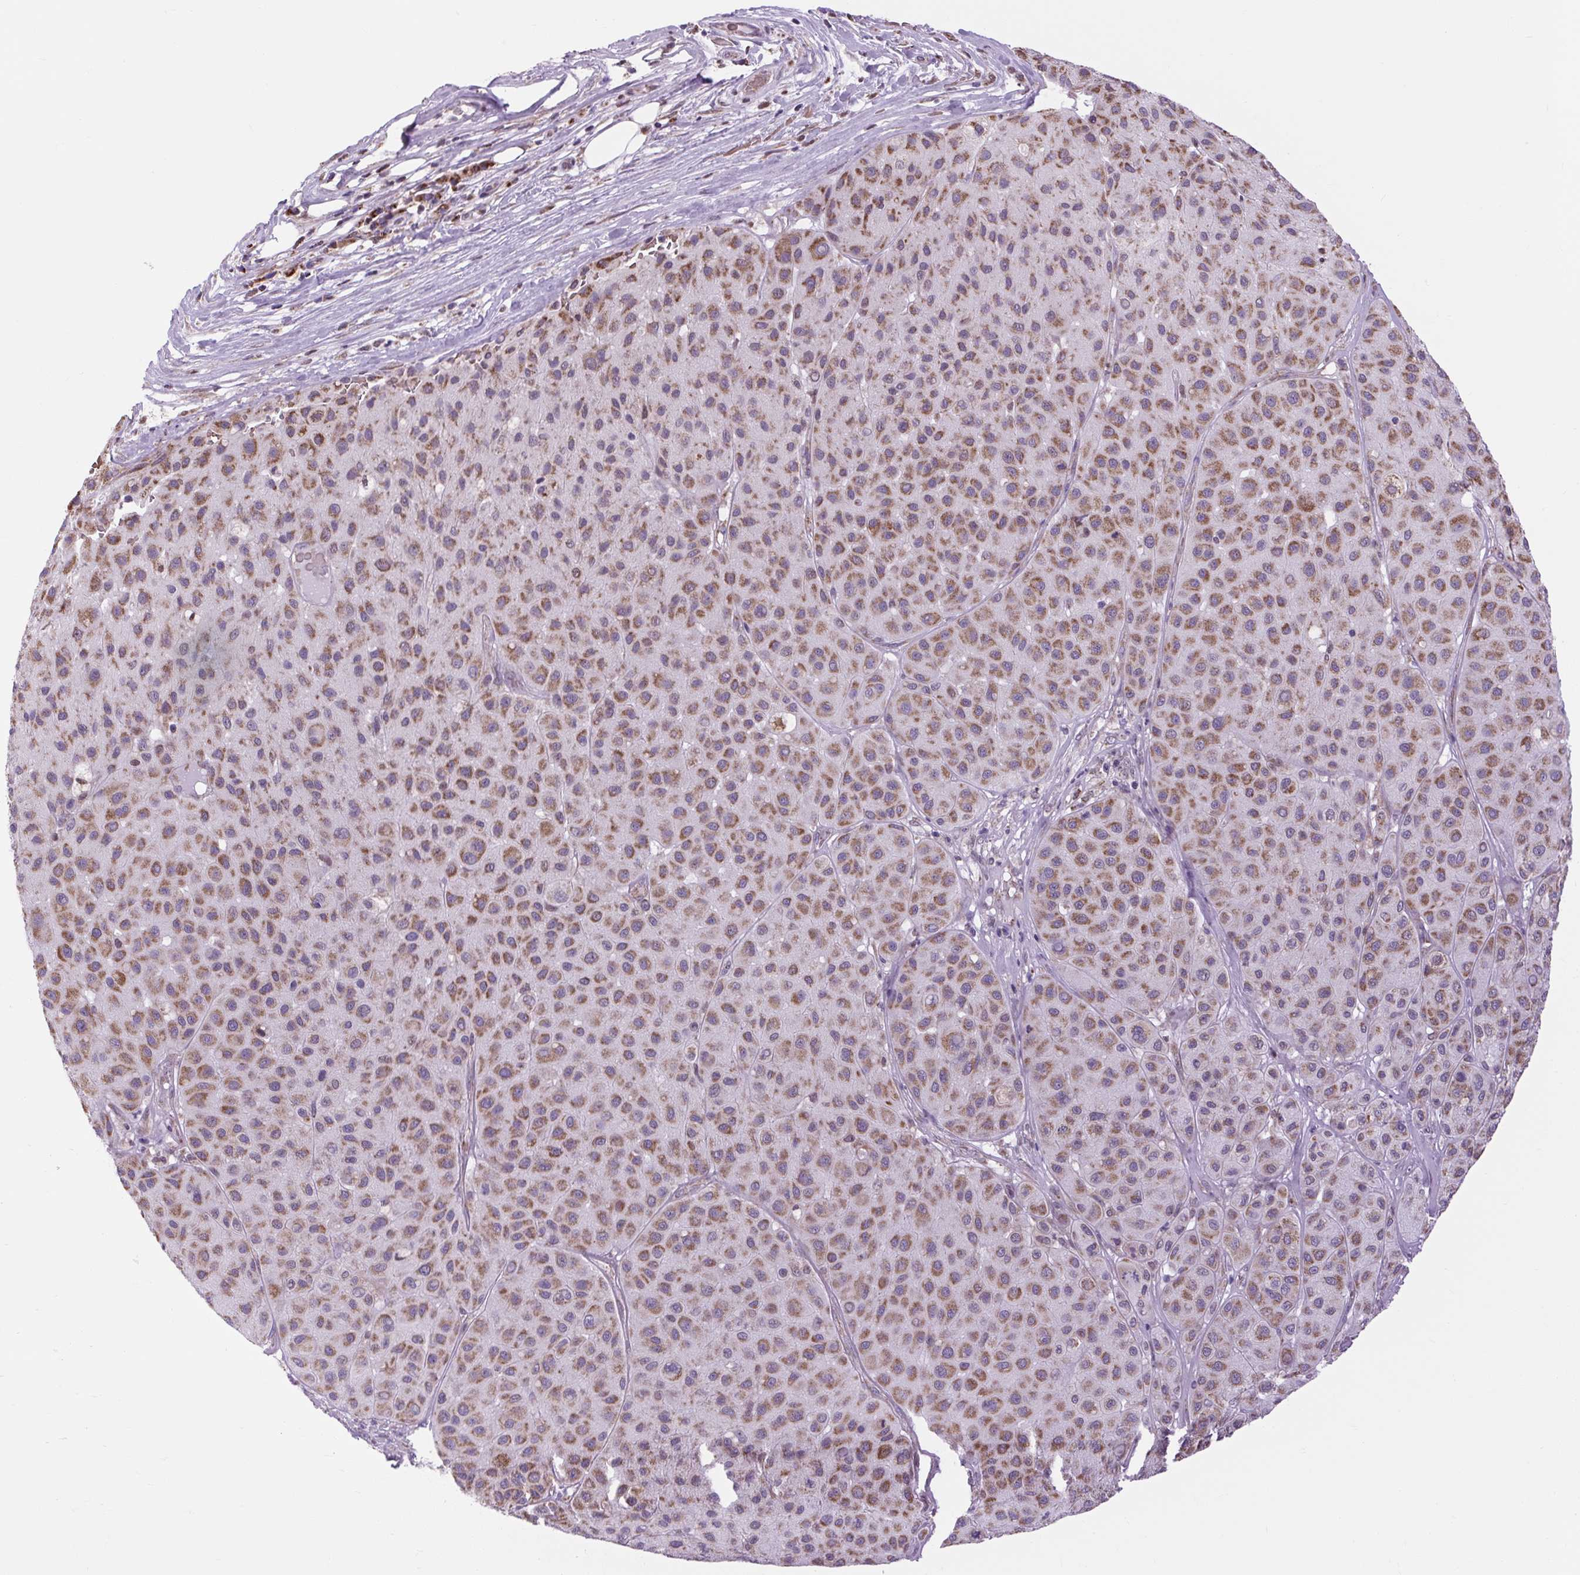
{"staining": {"intensity": "moderate", "quantity": ">75%", "location": "cytoplasmic/membranous"}, "tissue": "melanoma", "cell_type": "Tumor cells", "image_type": "cancer", "snomed": [{"axis": "morphology", "description": "Malignant melanoma, Metastatic site"}, {"axis": "topography", "description": "Smooth muscle"}], "caption": "Immunohistochemistry (IHC) image of human malignant melanoma (metastatic site) stained for a protein (brown), which exhibits medium levels of moderate cytoplasmic/membranous expression in approximately >75% of tumor cells.", "gene": "SCO2", "patient": {"sex": "male", "age": 41}}